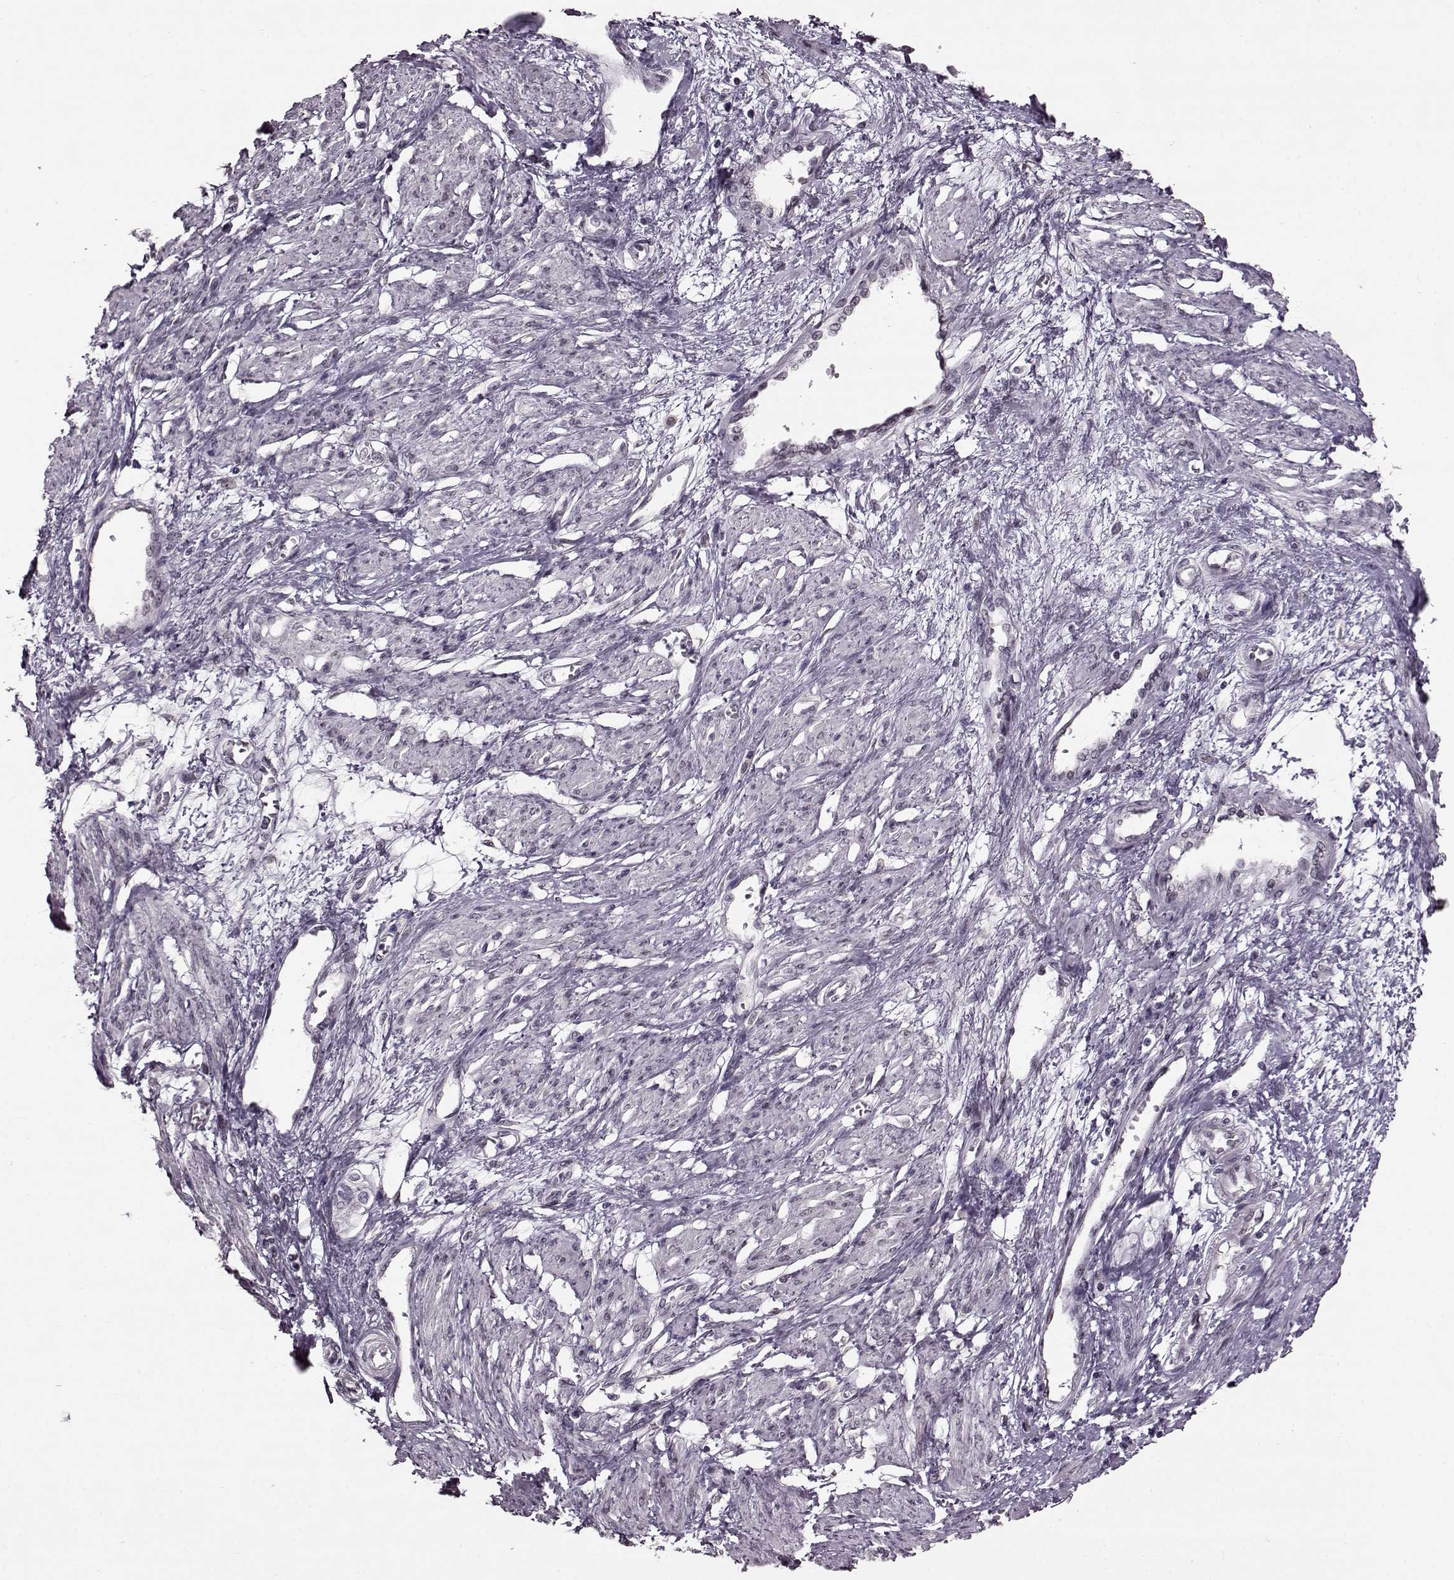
{"staining": {"intensity": "negative", "quantity": "none", "location": "none"}, "tissue": "smooth muscle", "cell_type": "Smooth muscle cells", "image_type": "normal", "snomed": [{"axis": "morphology", "description": "Normal tissue, NOS"}, {"axis": "topography", "description": "Smooth muscle"}, {"axis": "topography", "description": "Uterus"}], "caption": "Immunohistochemical staining of normal human smooth muscle shows no significant positivity in smooth muscle cells.", "gene": "STX1A", "patient": {"sex": "female", "age": 39}}